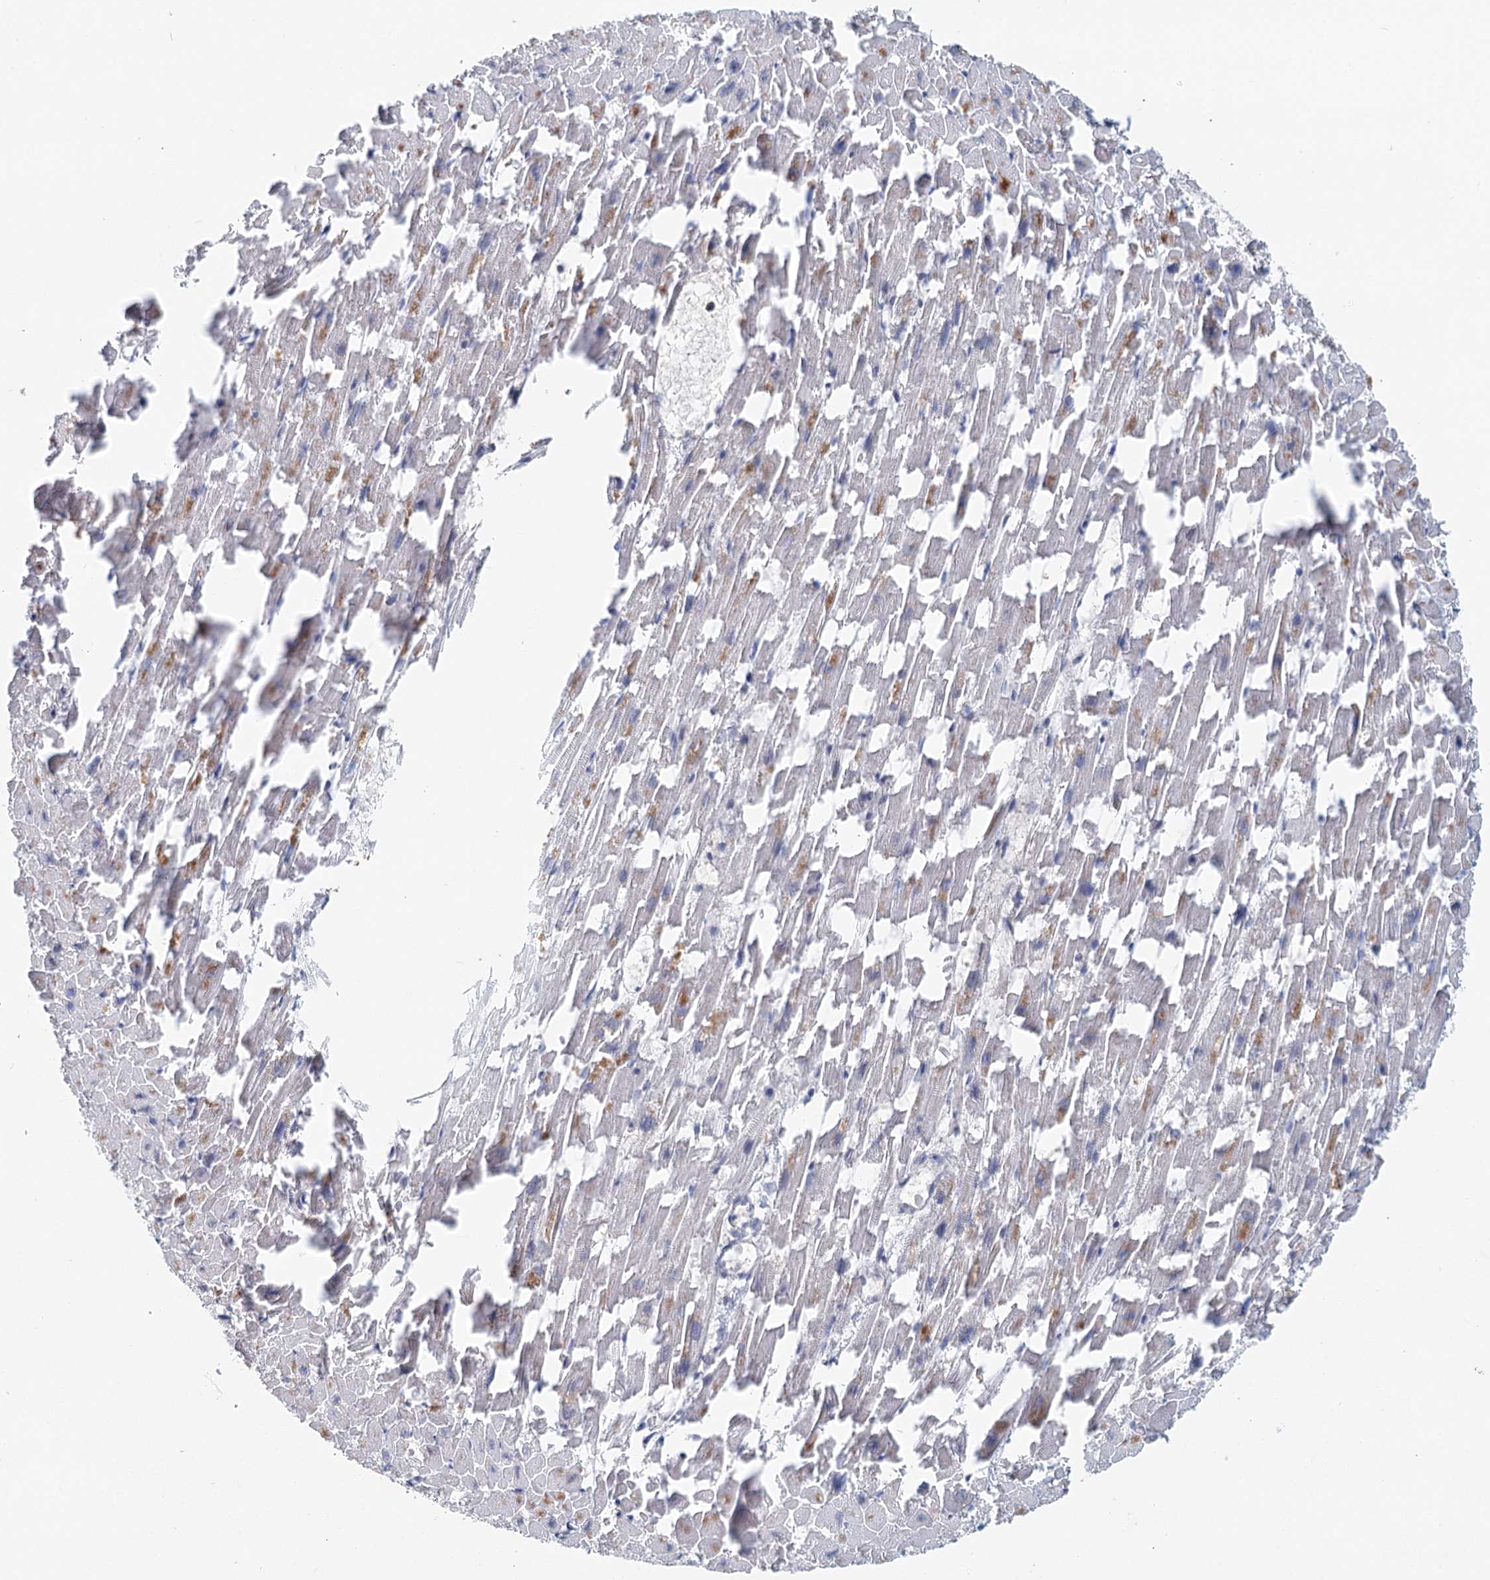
{"staining": {"intensity": "weak", "quantity": "<25%", "location": "nuclear"}, "tissue": "heart muscle", "cell_type": "Cardiomyocytes", "image_type": "normal", "snomed": [{"axis": "morphology", "description": "Normal tissue, NOS"}, {"axis": "topography", "description": "Heart"}], "caption": "A micrograph of heart muscle stained for a protein demonstrates no brown staining in cardiomyocytes. The staining was performed using DAB to visualize the protein expression in brown, while the nuclei were stained in blue with hematoxylin (Magnification: 20x).", "gene": "CDC42SE2", "patient": {"sex": "female", "age": 64}}